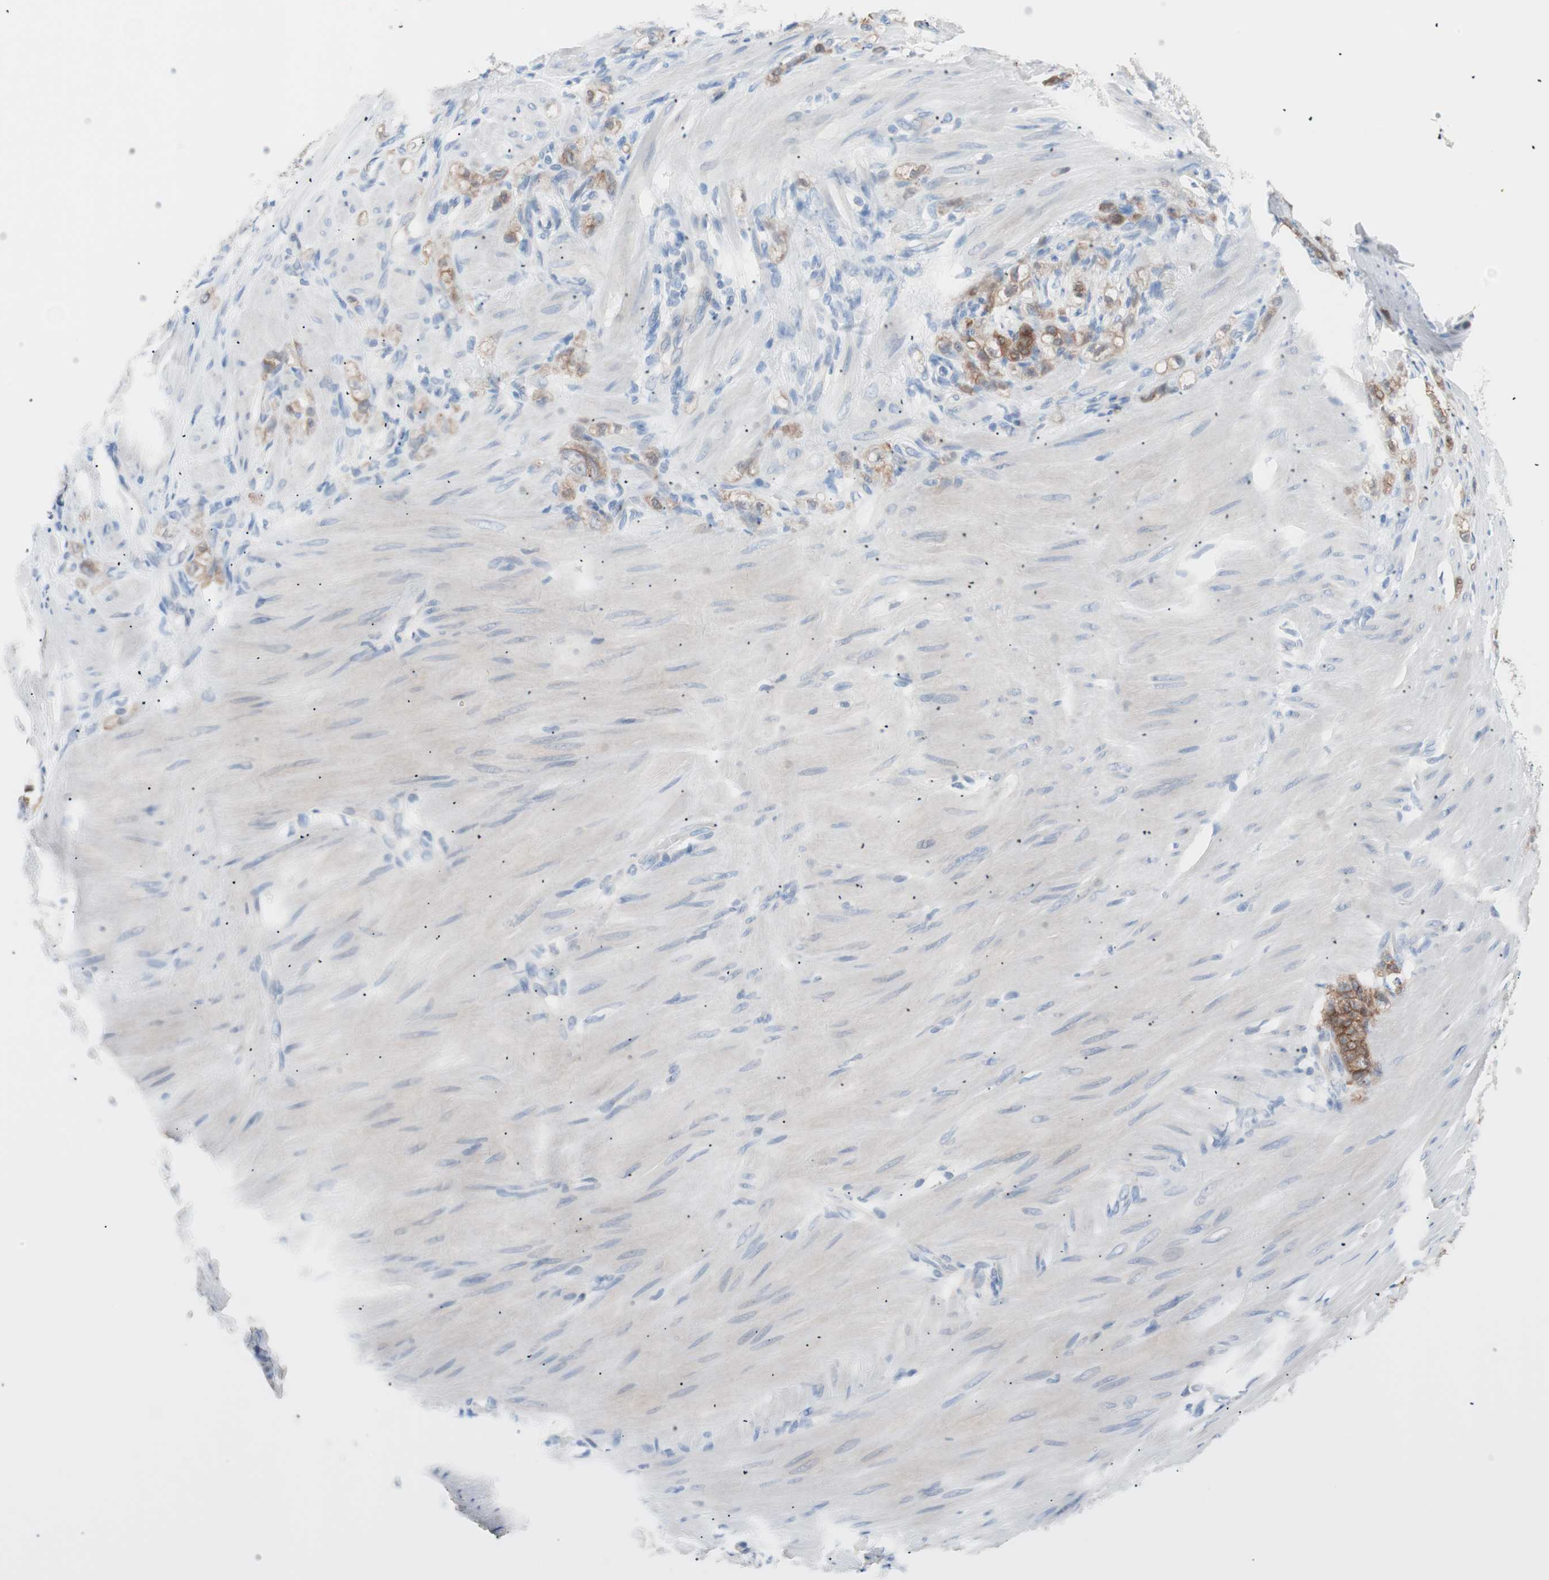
{"staining": {"intensity": "strong", "quantity": ">75%", "location": "cytoplasmic/membranous"}, "tissue": "stomach cancer", "cell_type": "Tumor cells", "image_type": "cancer", "snomed": [{"axis": "morphology", "description": "Adenocarcinoma, NOS"}, {"axis": "topography", "description": "Stomach"}], "caption": "The immunohistochemical stain shows strong cytoplasmic/membranous expression in tumor cells of adenocarcinoma (stomach) tissue.", "gene": "VIL1", "patient": {"sex": "male", "age": 82}}